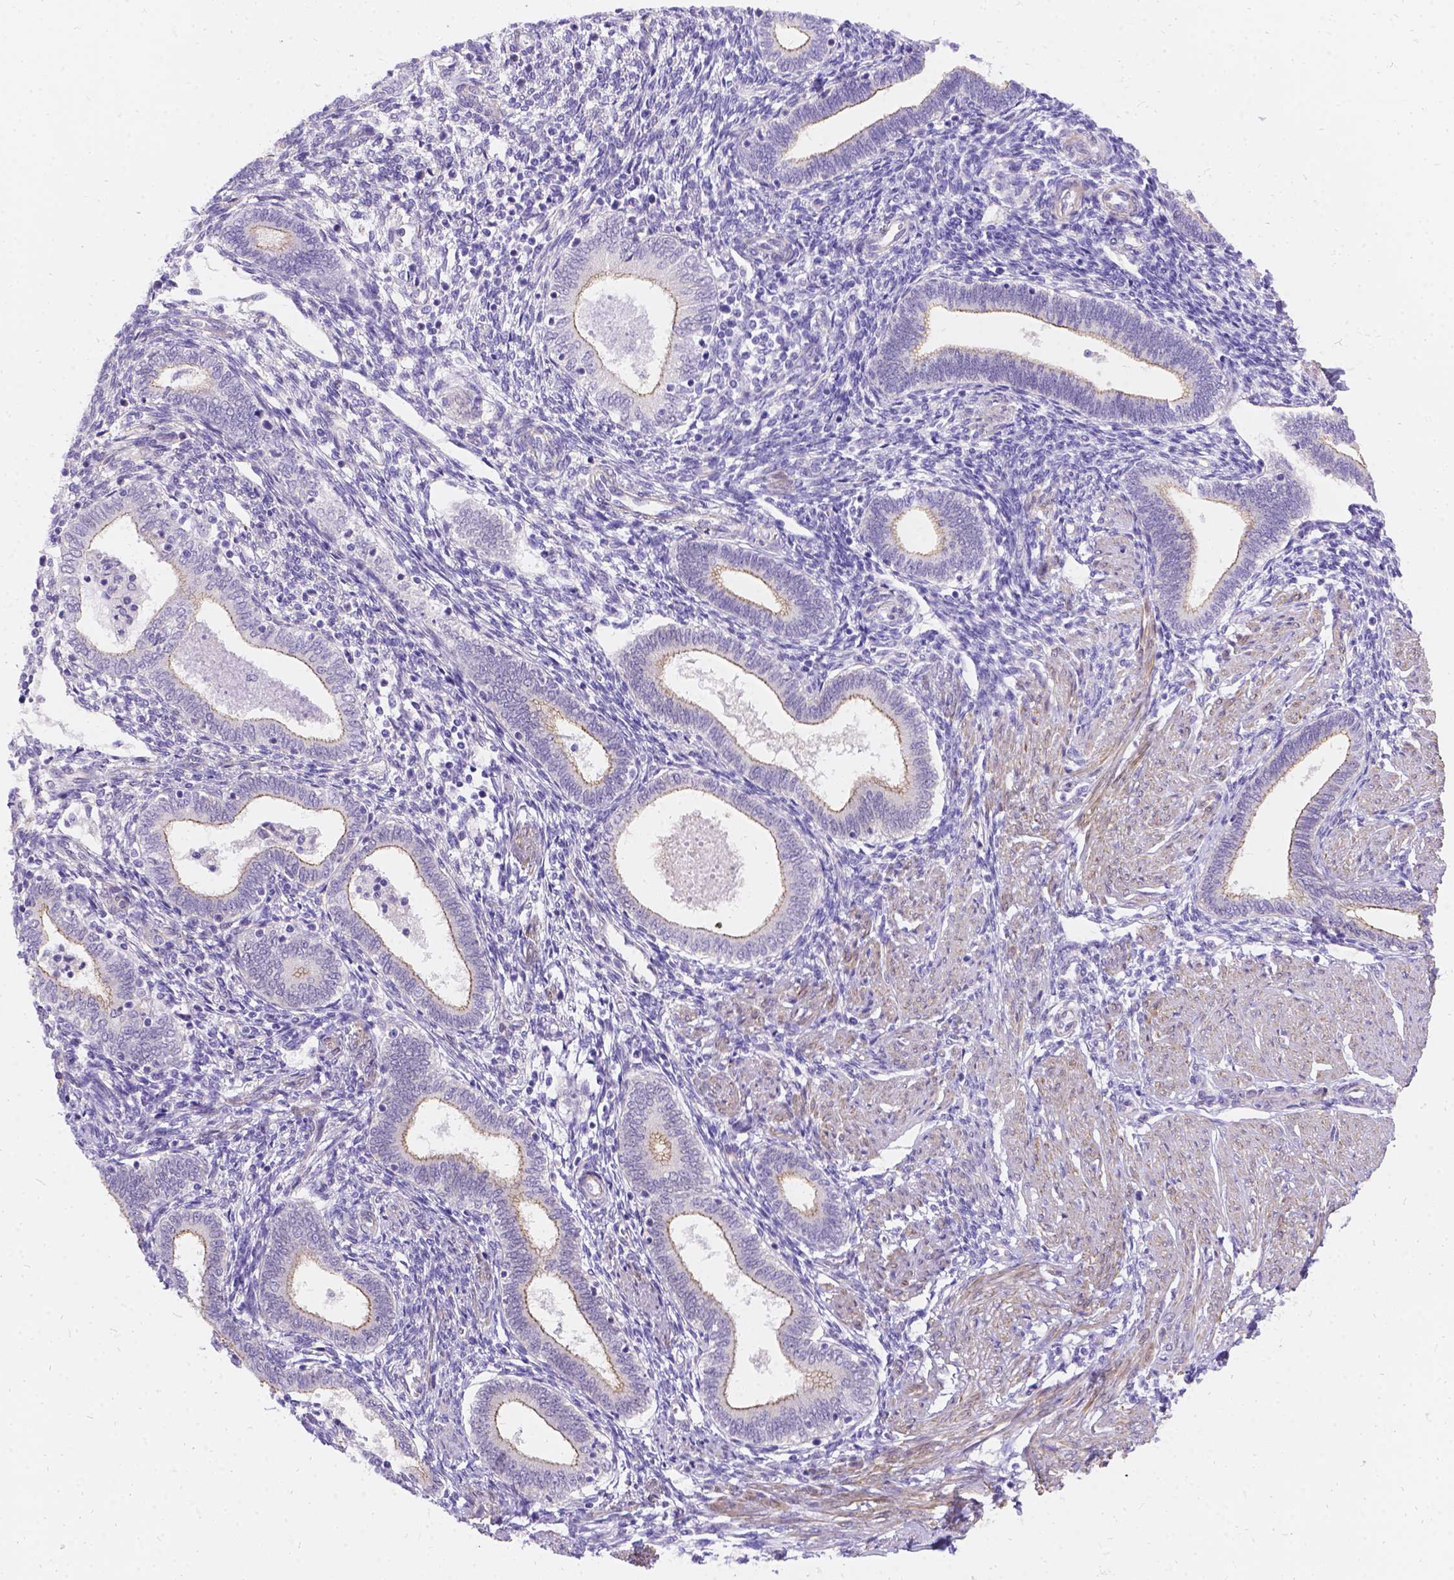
{"staining": {"intensity": "negative", "quantity": "none", "location": "none"}, "tissue": "endometrium", "cell_type": "Cells in endometrial stroma", "image_type": "normal", "snomed": [{"axis": "morphology", "description": "Normal tissue, NOS"}, {"axis": "topography", "description": "Endometrium"}], "caption": "The immunohistochemistry micrograph has no significant expression in cells in endometrial stroma of endometrium.", "gene": "PALS1", "patient": {"sex": "female", "age": 42}}